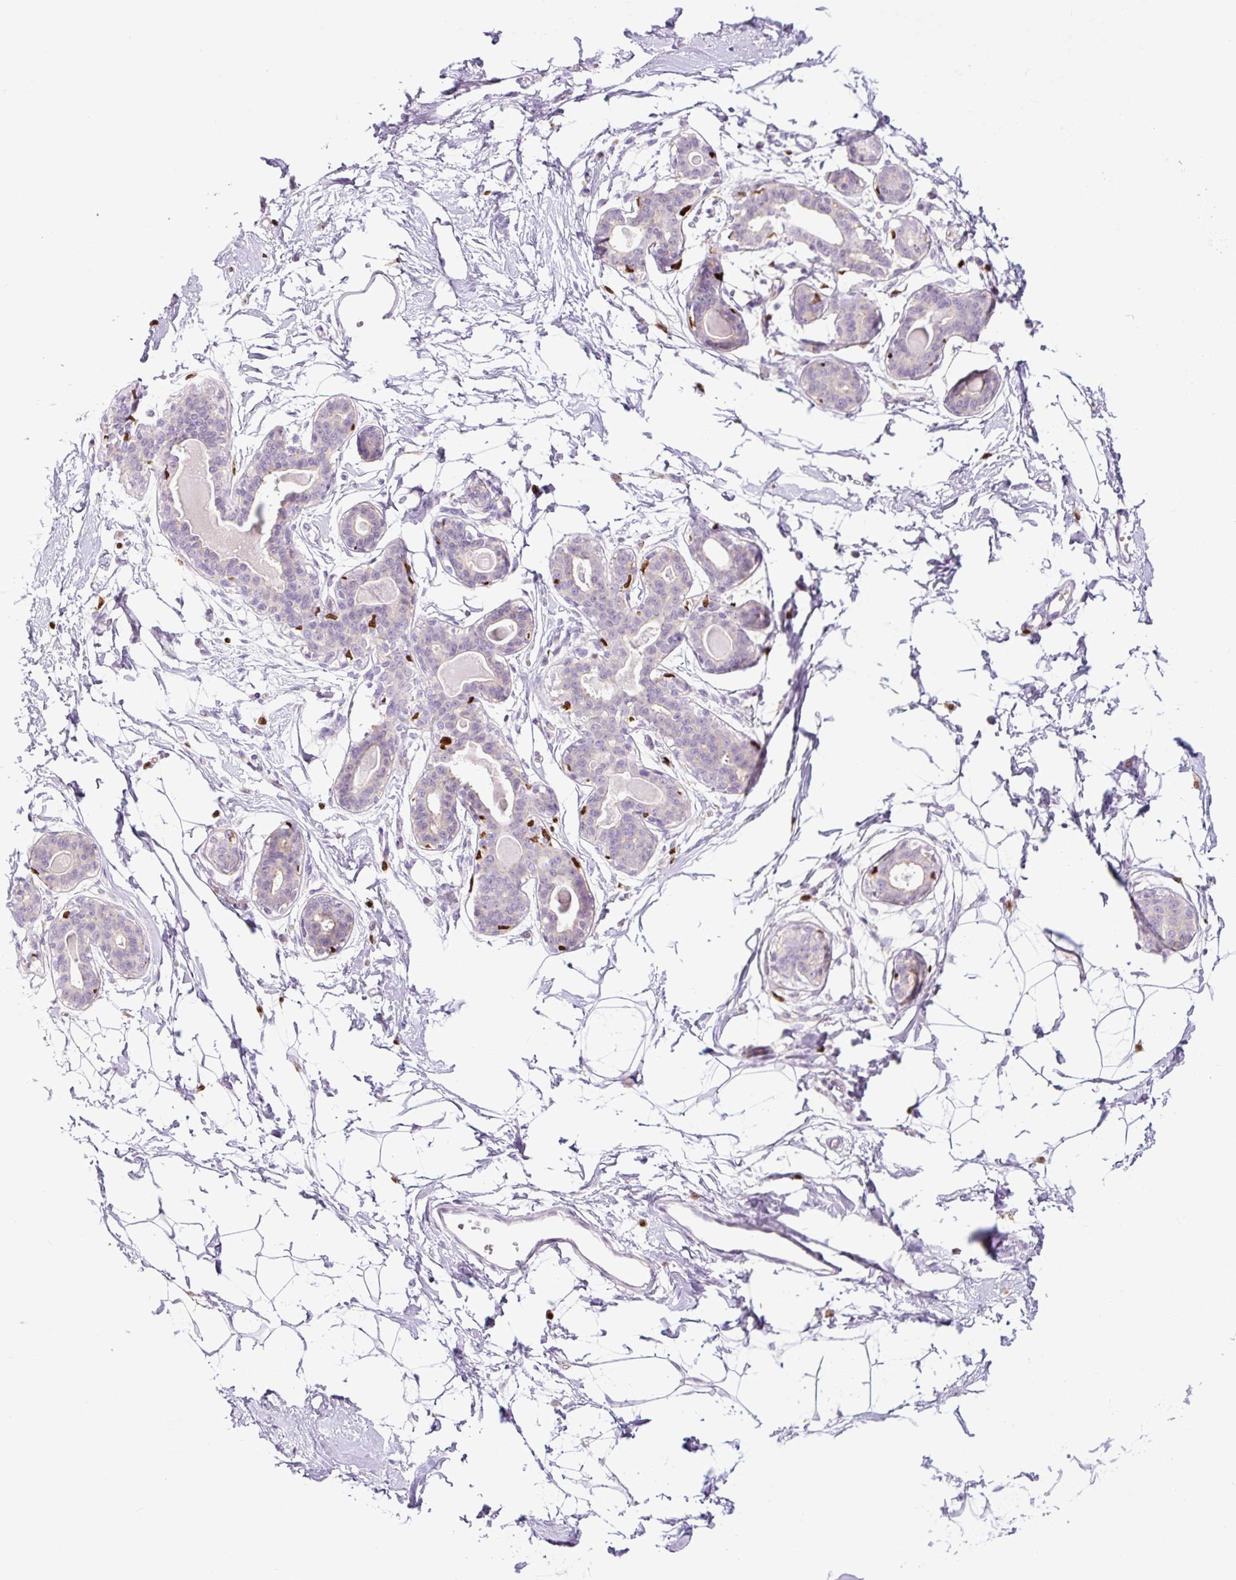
{"staining": {"intensity": "negative", "quantity": "none", "location": "none"}, "tissue": "breast", "cell_type": "Adipocytes", "image_type": "normal", "snomed": [{"axis": "morphology", "description": "Normal tissue, NOS"}, {"axis": "topography", "description": "Breast"}], "caption": "Breast stained for a protein using IHC shows no staining adipocytes.", "gene": "SPI1", "patient": {"sex": "female", "age": 45}}